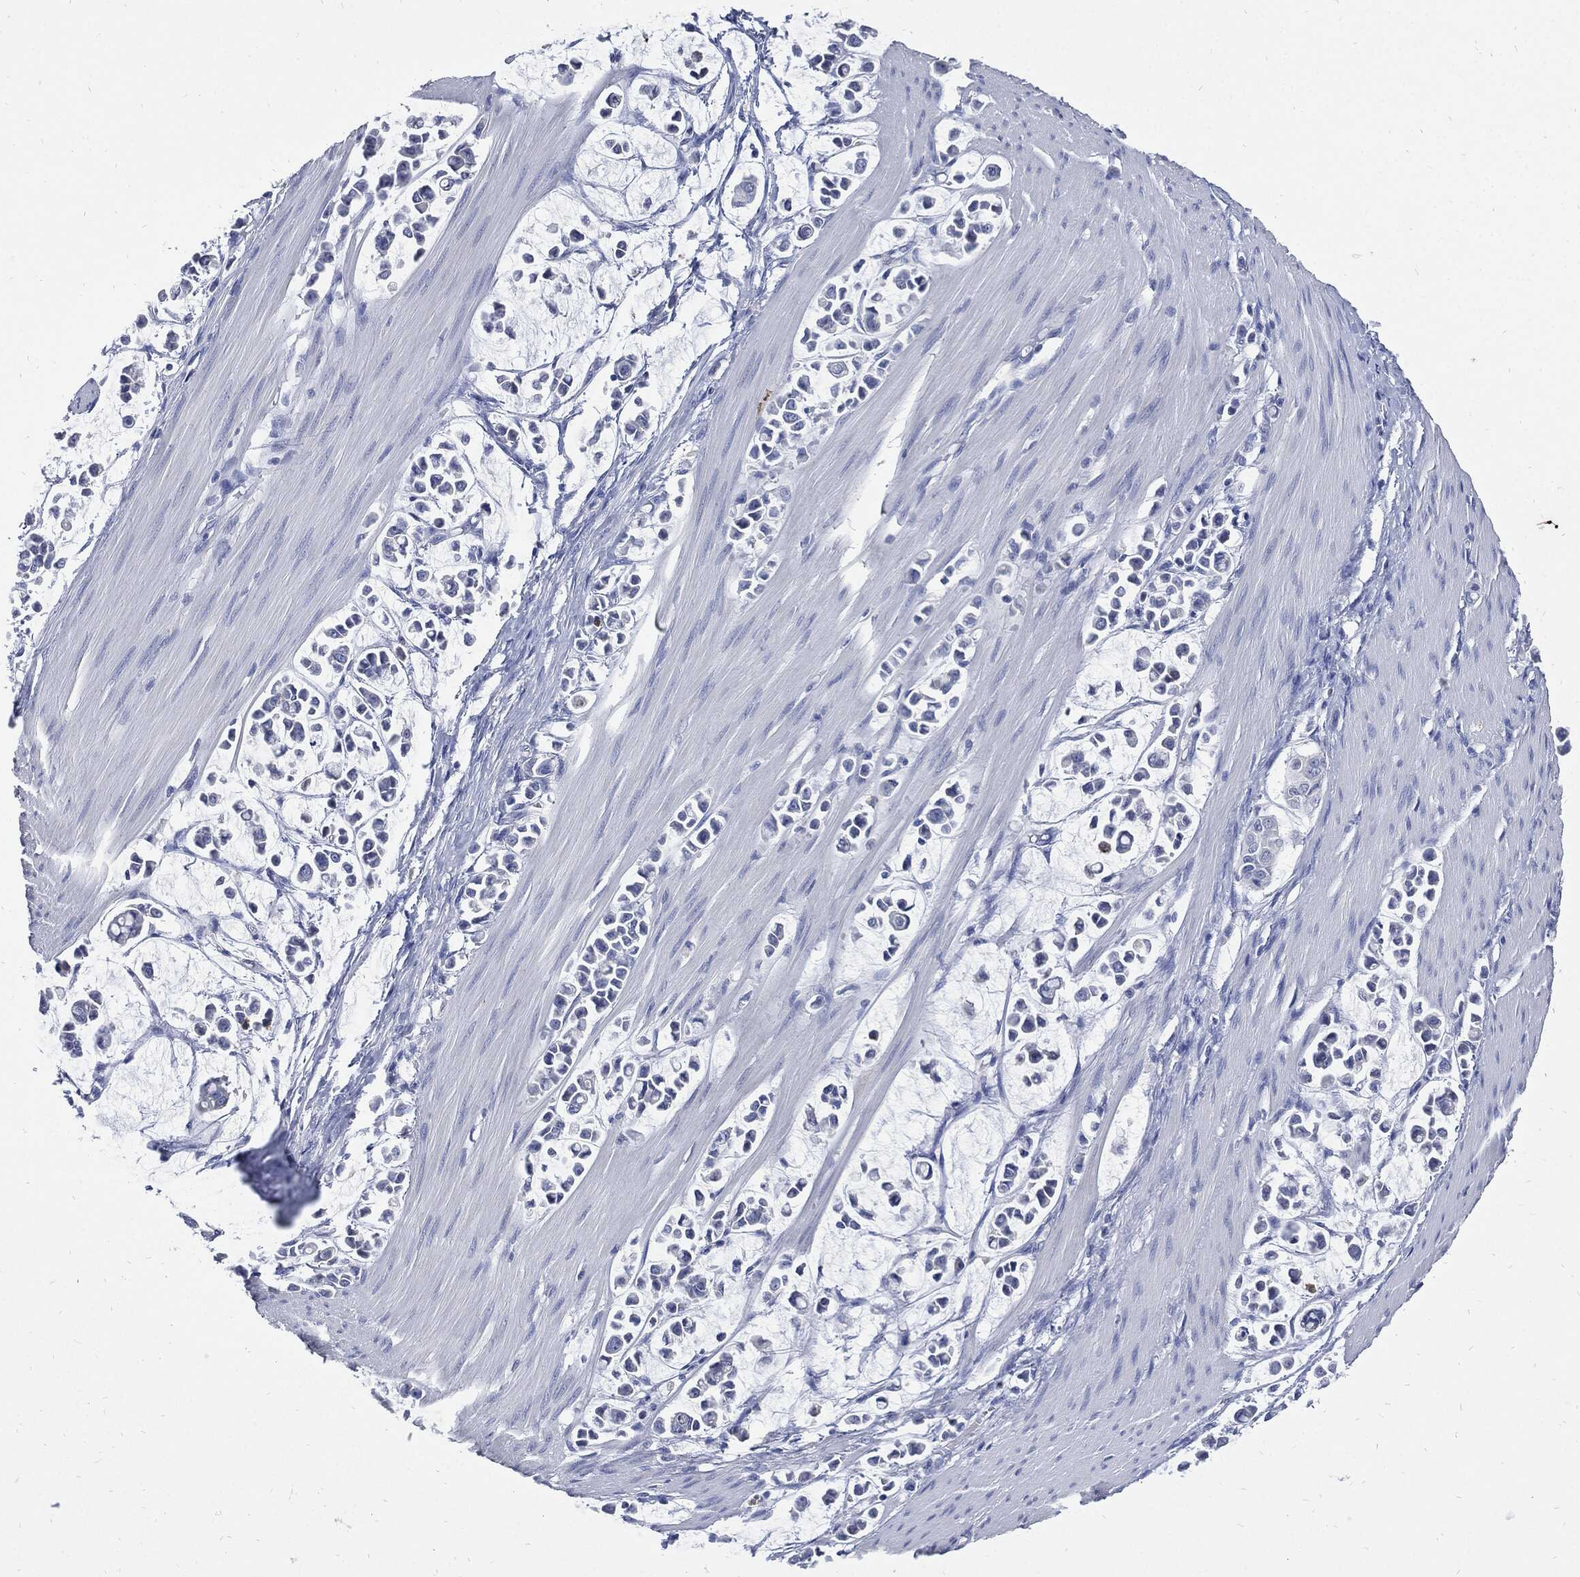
{"staining": {"intensity": "negative", "quantity": "none", "location": "none"}, "tissue": "stomach cancer", "cell_type": "Tumor cells", "image_type": "cancer", "snomed": [{"axis": "morphology", "description": "Adenocarcinoma, NOS"}, {"axis": "topography", "description": "Stomach"}], "caption": "Immunohistochemistry of human stomach adenocarcinoma reveals no staining in tumor cells. (Brightfield microscopy of DAB IHC at high magnification).", "gene": "CPE", "patient": {"sex": "male", "age": 82}}